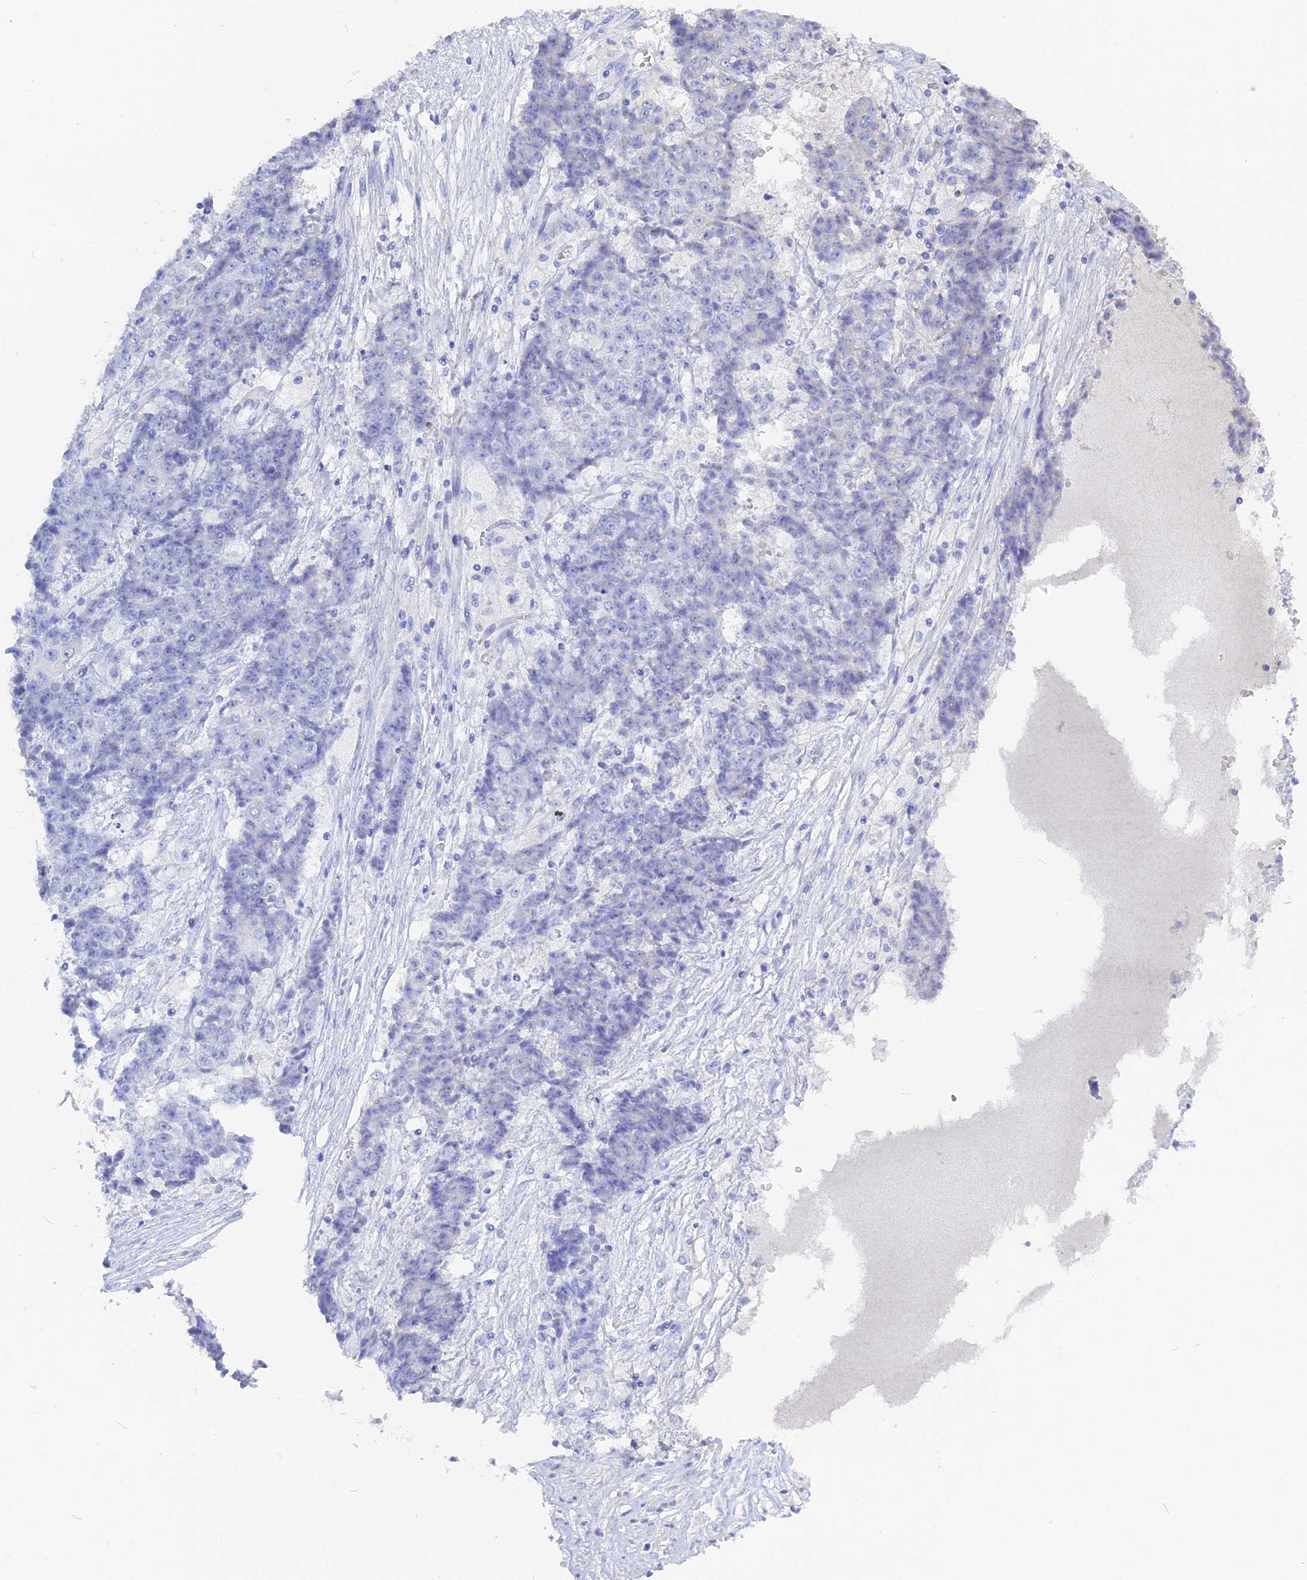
{"staining": {"intensity": "negative", "quantity": "none", "location": "none"}, "tissue": "ovarian cancer", "cell_type": "Tumor cells", "image_type": "cancer", "snomed": [{"axis": "morphology", "description": "Carcinoma, endometroid"}, {"axis": "topography", "description": "Ovary"}], "caption": "An image of human ovarian endometroid carcinoma is negative for staining in tumor cells. Nuclei are stained in blue.", "gene": "ADGRA1", "patient": {"sex": "female", "age": 42}}